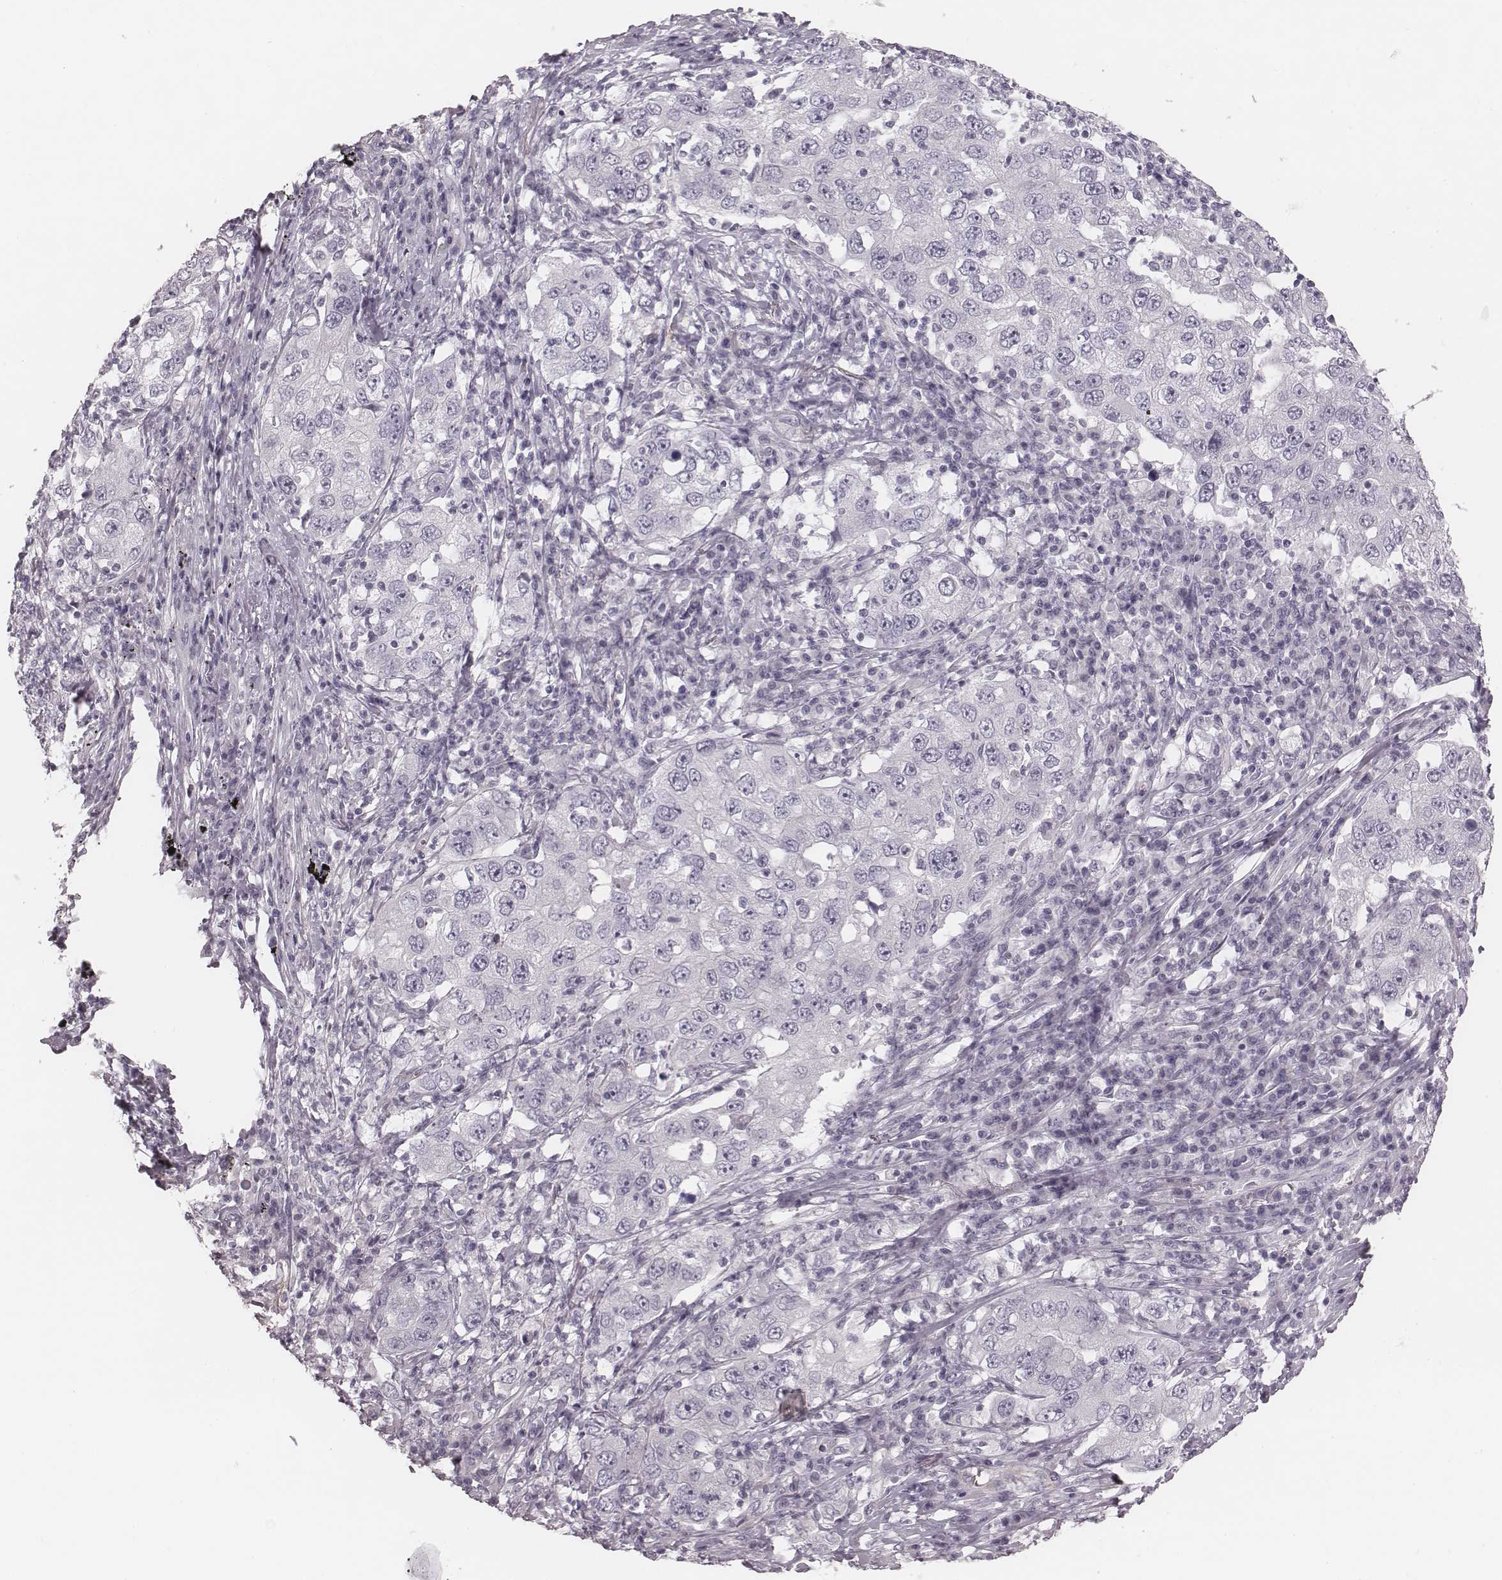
{"staining": {"intensity": "negative", "quantity": "none", "location": "none"}, "tissue": "lung cancer", "cell_type": "Tumor cells", "image_type": "cancer", "snomed": [{"axis": "morphology", "description": "Adenocarcinoma, NOS"}, {"axis": "topography", "description": "Lung"}], "caption": "A high-resolution photomicrograph shows immunohistochemistry staining of lung adenocarcinoma, which reveals no significant expression in tumor cells.", "gene": "SPA17", "patient": {"sex": "male", "age": 73}}